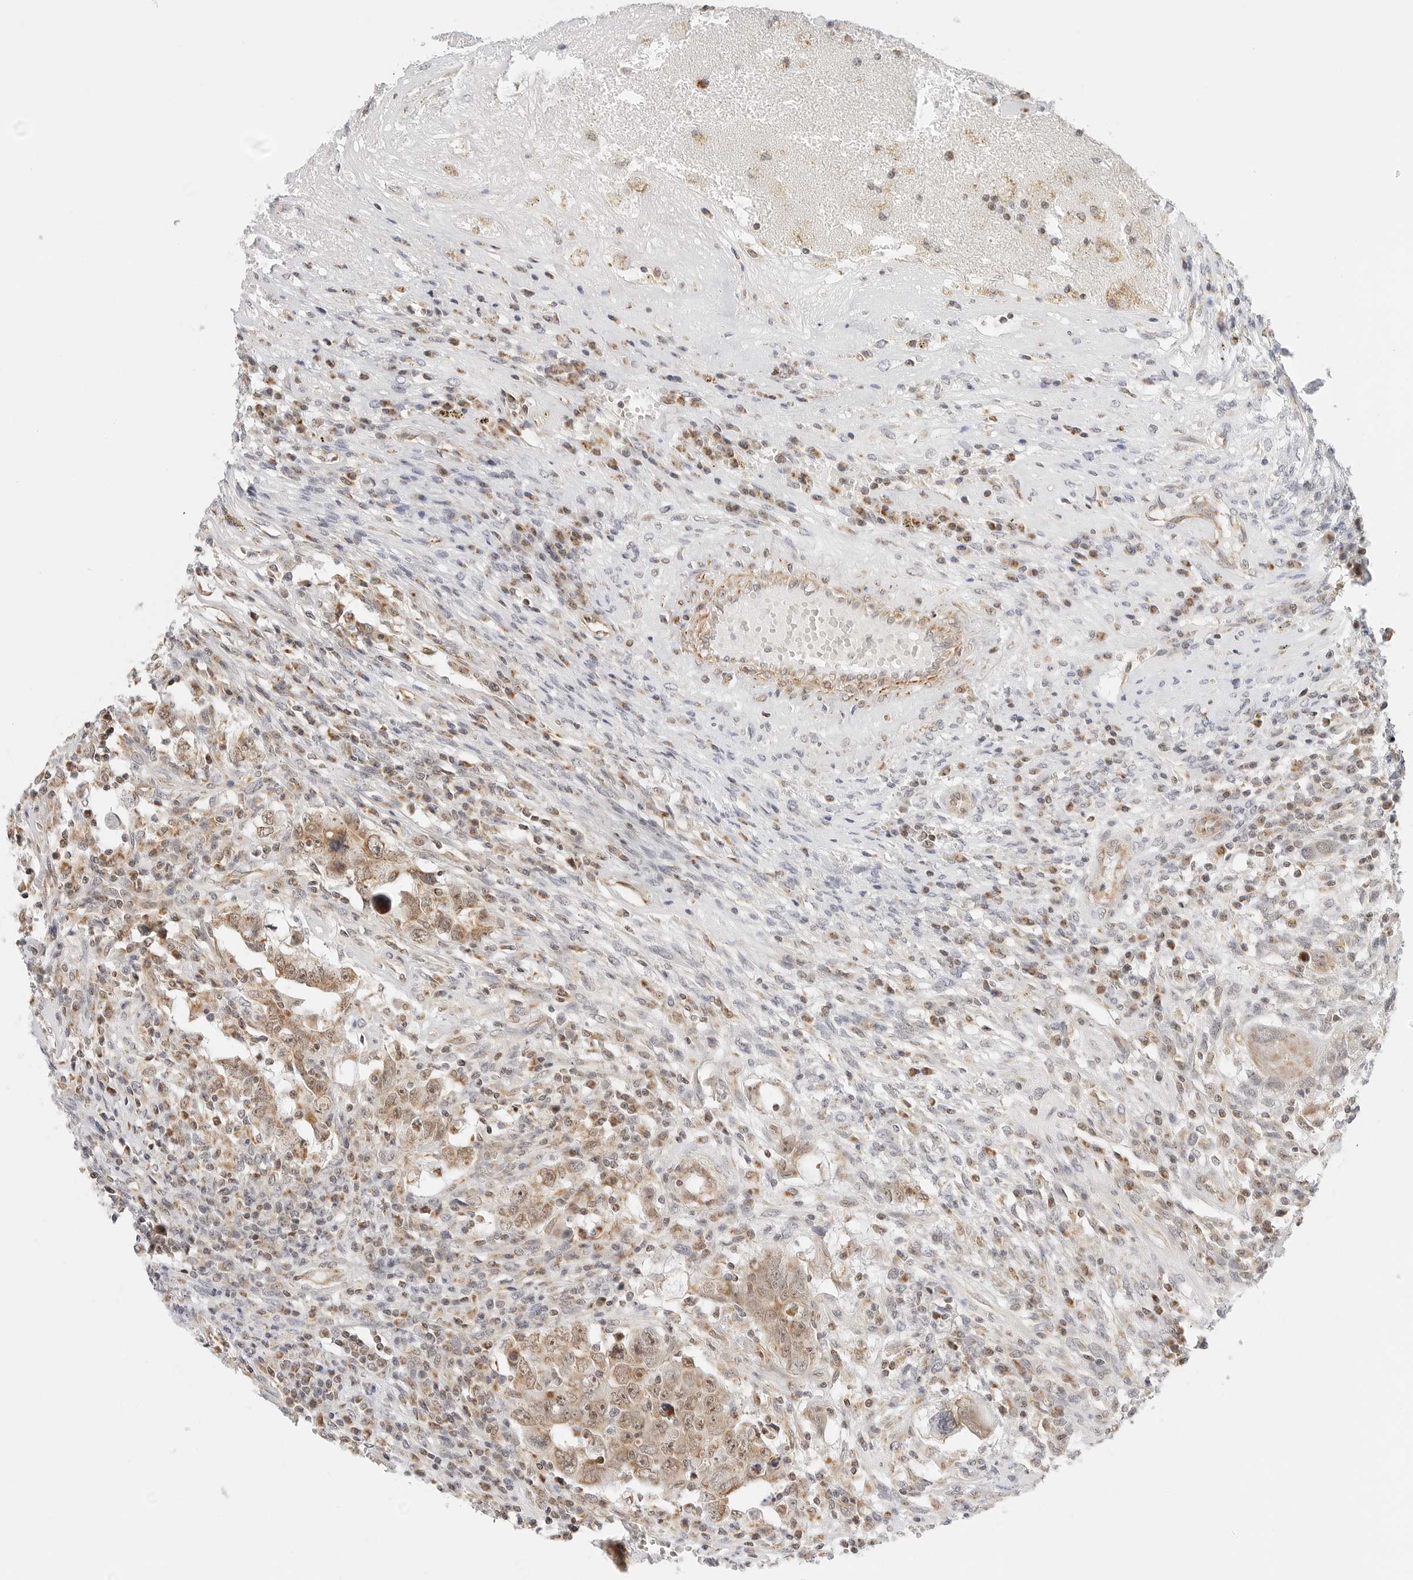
{"staining": {"intensity": "moderate", "quantity": ">75%", "location": "cytoplasmic/membranous,nuclear"}, "tissue": "testis cancer", "cell_type": "Tumor cells", "image_type": "cancer", "snomed": [{"axis": "morphology", "description": "Carcinoma, Embryonal, NOS"}, {"axis": "topography", "description": "Testis"}], "caption": "Testis cancer was stained to show a protein in brown. There is medium levels of moderate cytoplasmic/membranous and nuclear staining in approximately >75% of tumor cells.", "gene": "GORAB", "patient": {"sex": "male", "age": 26}}